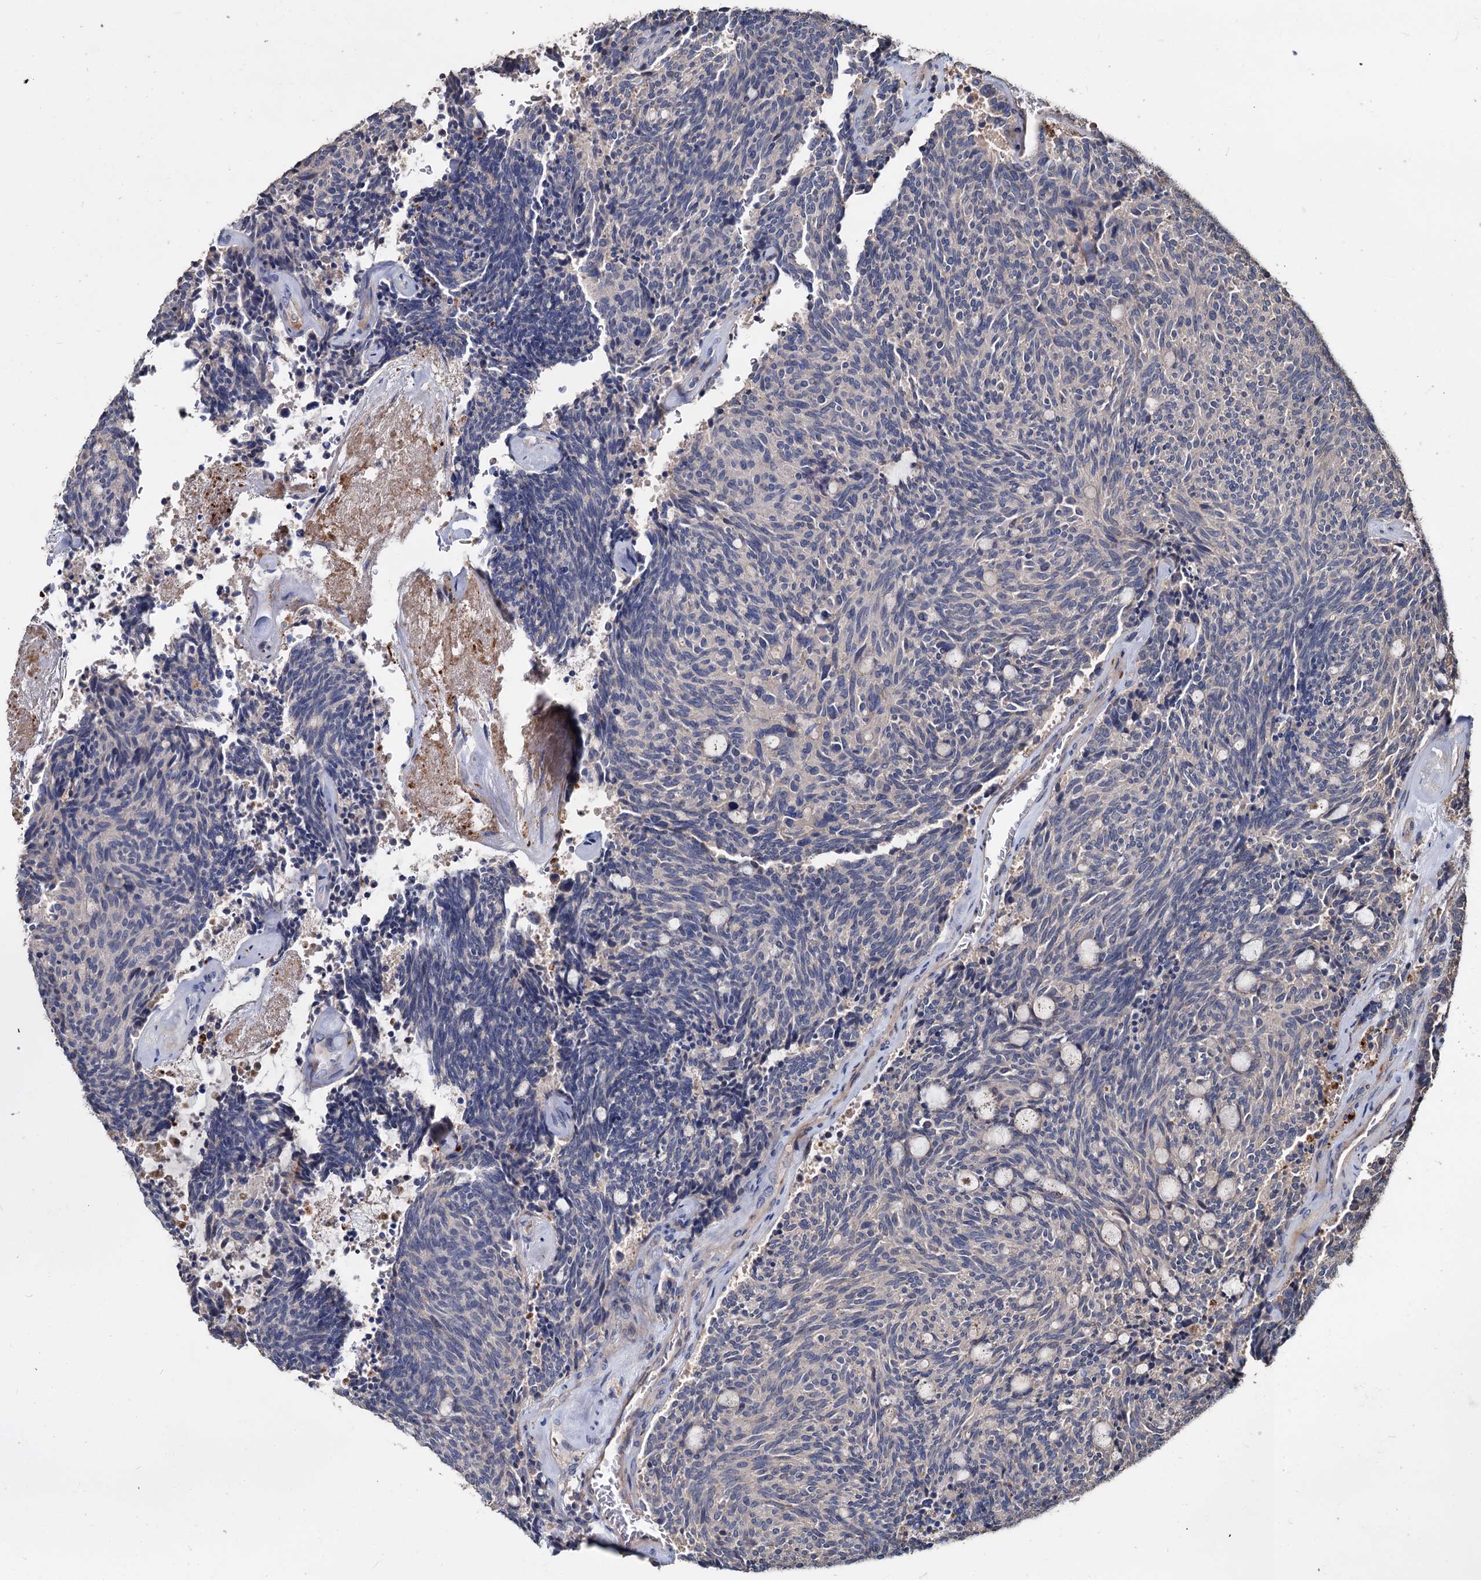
{"staining": {"intensity": "negative", "quantity": "none", "location": "none"}, "tissue": "carcinoid", "cell_type": "Tumor cells", "image_type": "cancer", "snomed": [{"axis": "morphology", "description": "Carcinoid, malignant, NOS"}, {"axis": "topography", "description": "Pancreas"}], "caption": "This is an IHC image of human carcinoid. There is no expression in tumor cells.", "gene": "DEPDC4", "patient": {"sex": "female", "age": 54}}